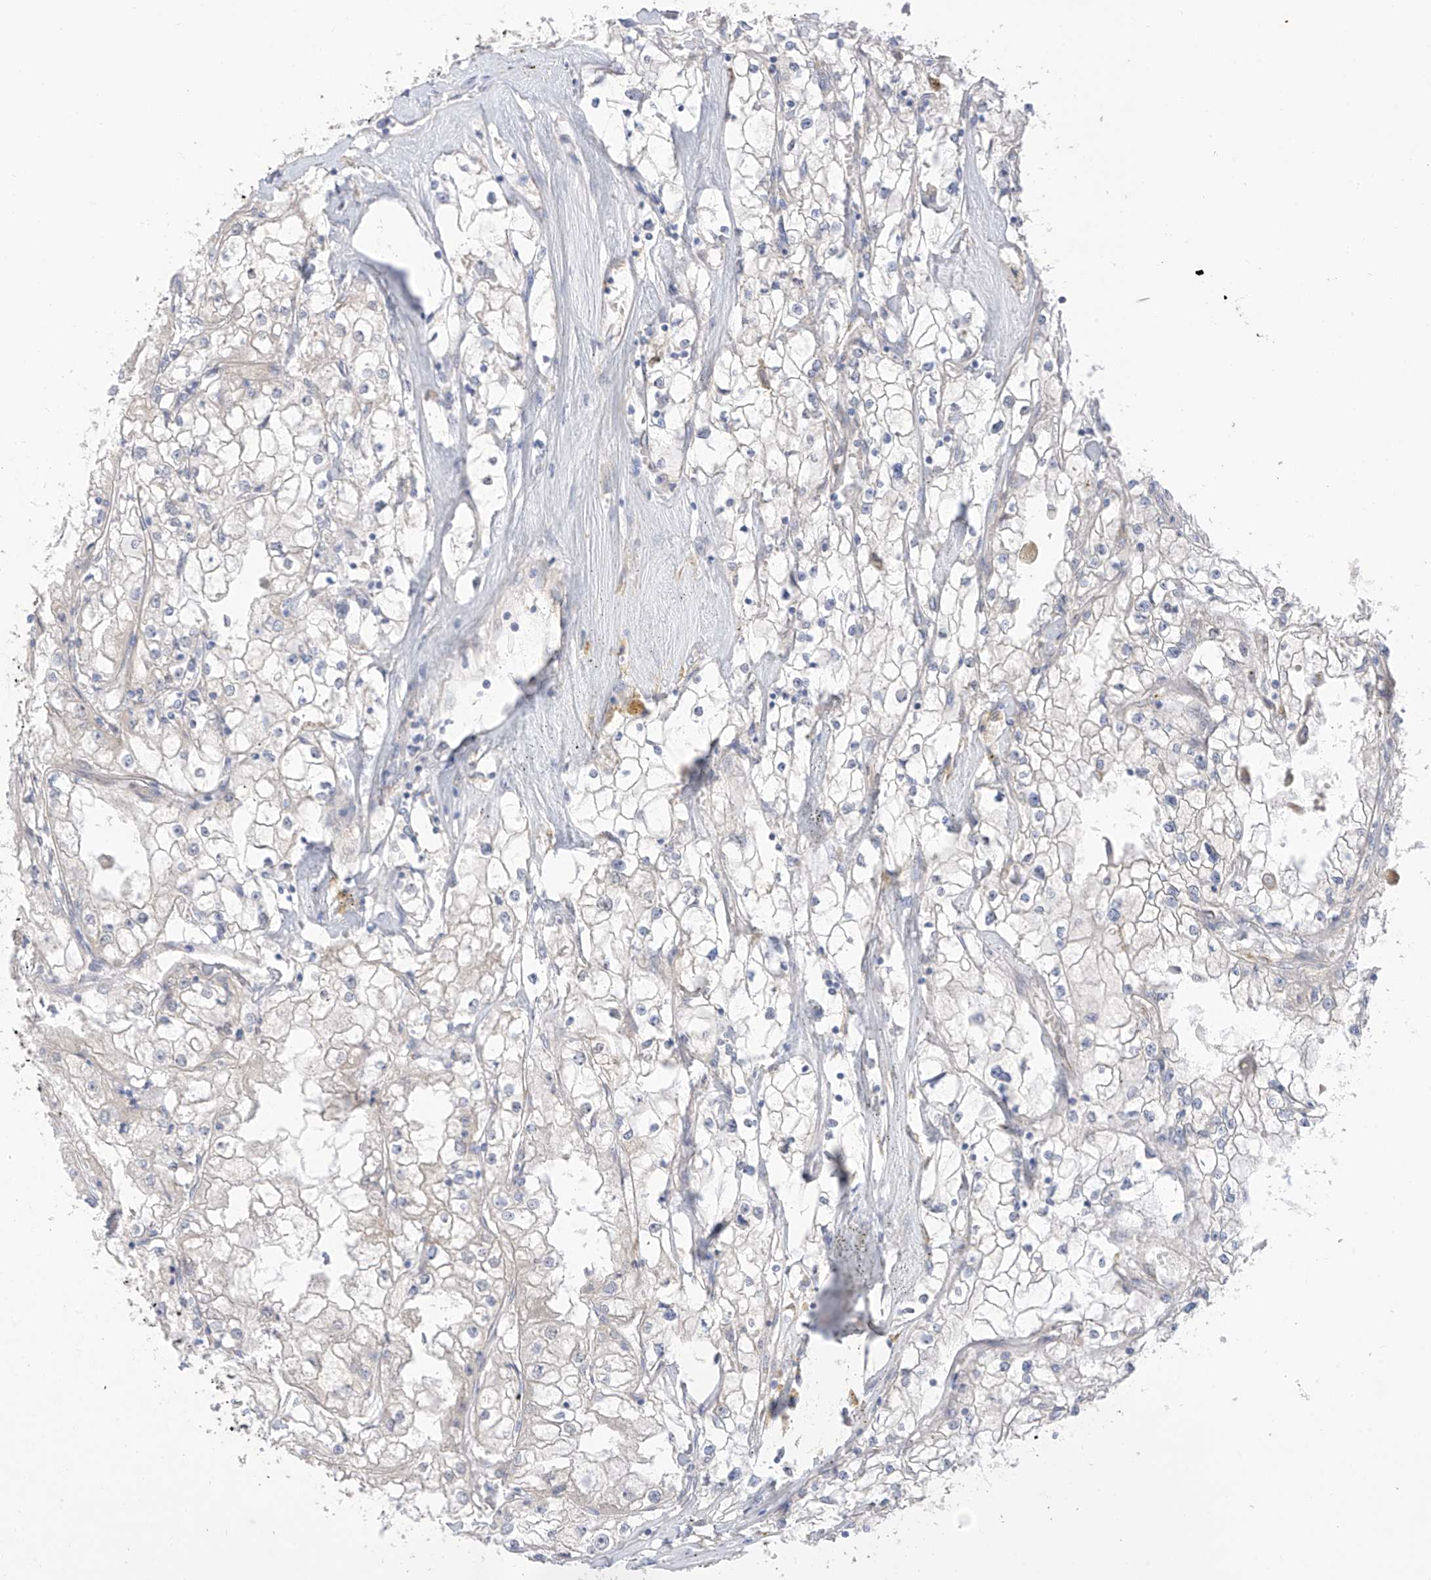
{"staining": {"intensity": "negative", "quantity": "none", "location": "none"}, "tissue": "renal cancer", "cell_type": "Tumor cells", "image_type": "cancer", "snomed": [{"axis": "morphology", "description": "Adenocarcinoma, NOS"}, {"axis": "topography", "description": "Kidney"}], "caption": "This is an immunohistochemistry image of human renal cancer (adenocarcinoma). There is no staining in tumor cells.", "gene": "EIPR1", "patient": {"sex": "male", "age": 56}}